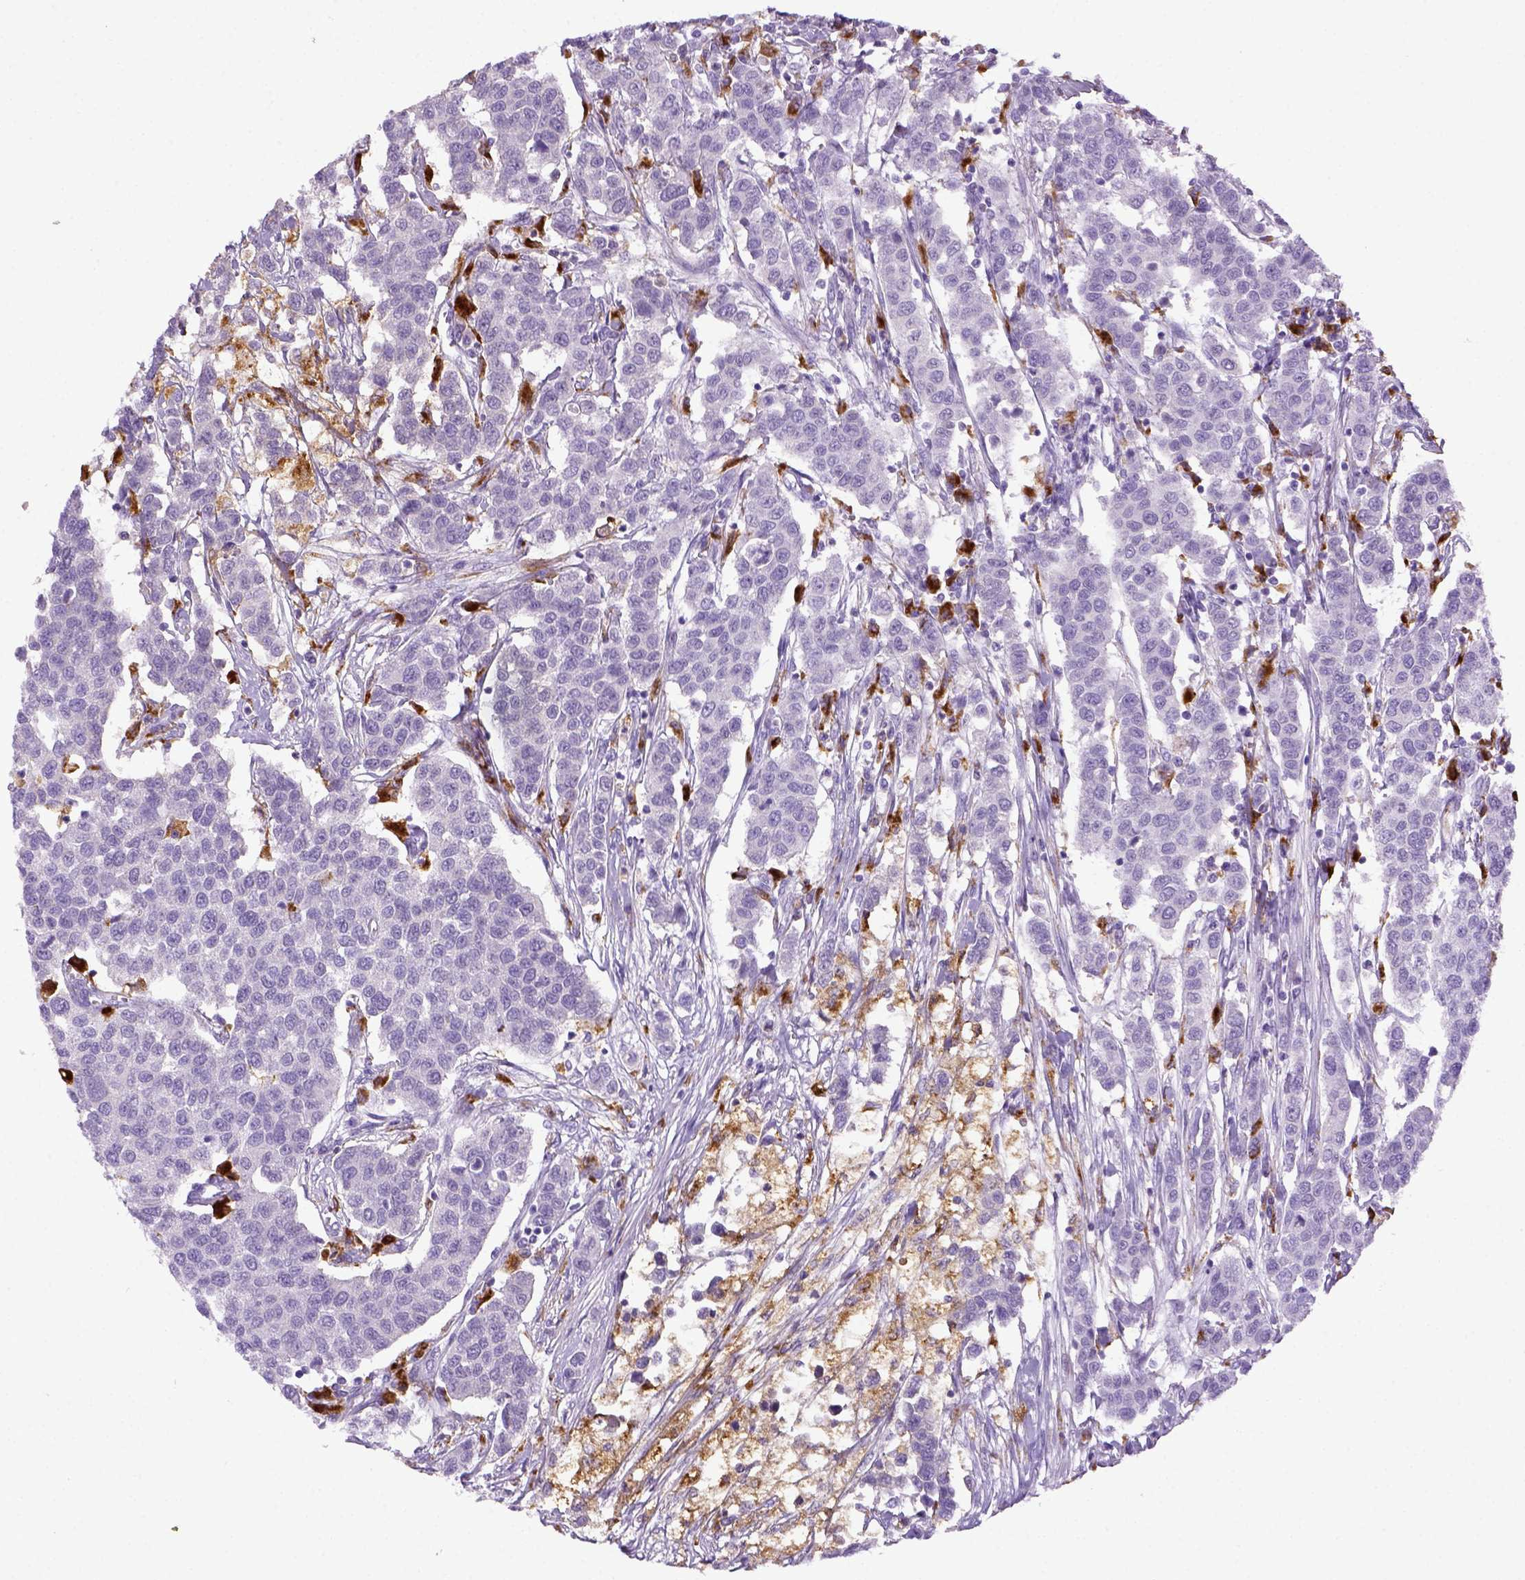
{"staining": {"intensity": "negative", "quantity": "none", "location": "none"}, "tissue": "urothelial cancer", "cell_type": "Tumor cells", "image_type": "cancer", "snomed": [{"axis": "morphology", "description": "Urothelial carcinoma, High grade"}, {"axis": "topography", "description": "Urinary bladder"}], "caption": "This is an IHC histopathology image of human urothelial cancer. There is no positivity in tumor cells.", "gene": "CD68", "patient": {"sex": "female", "age": 58}}